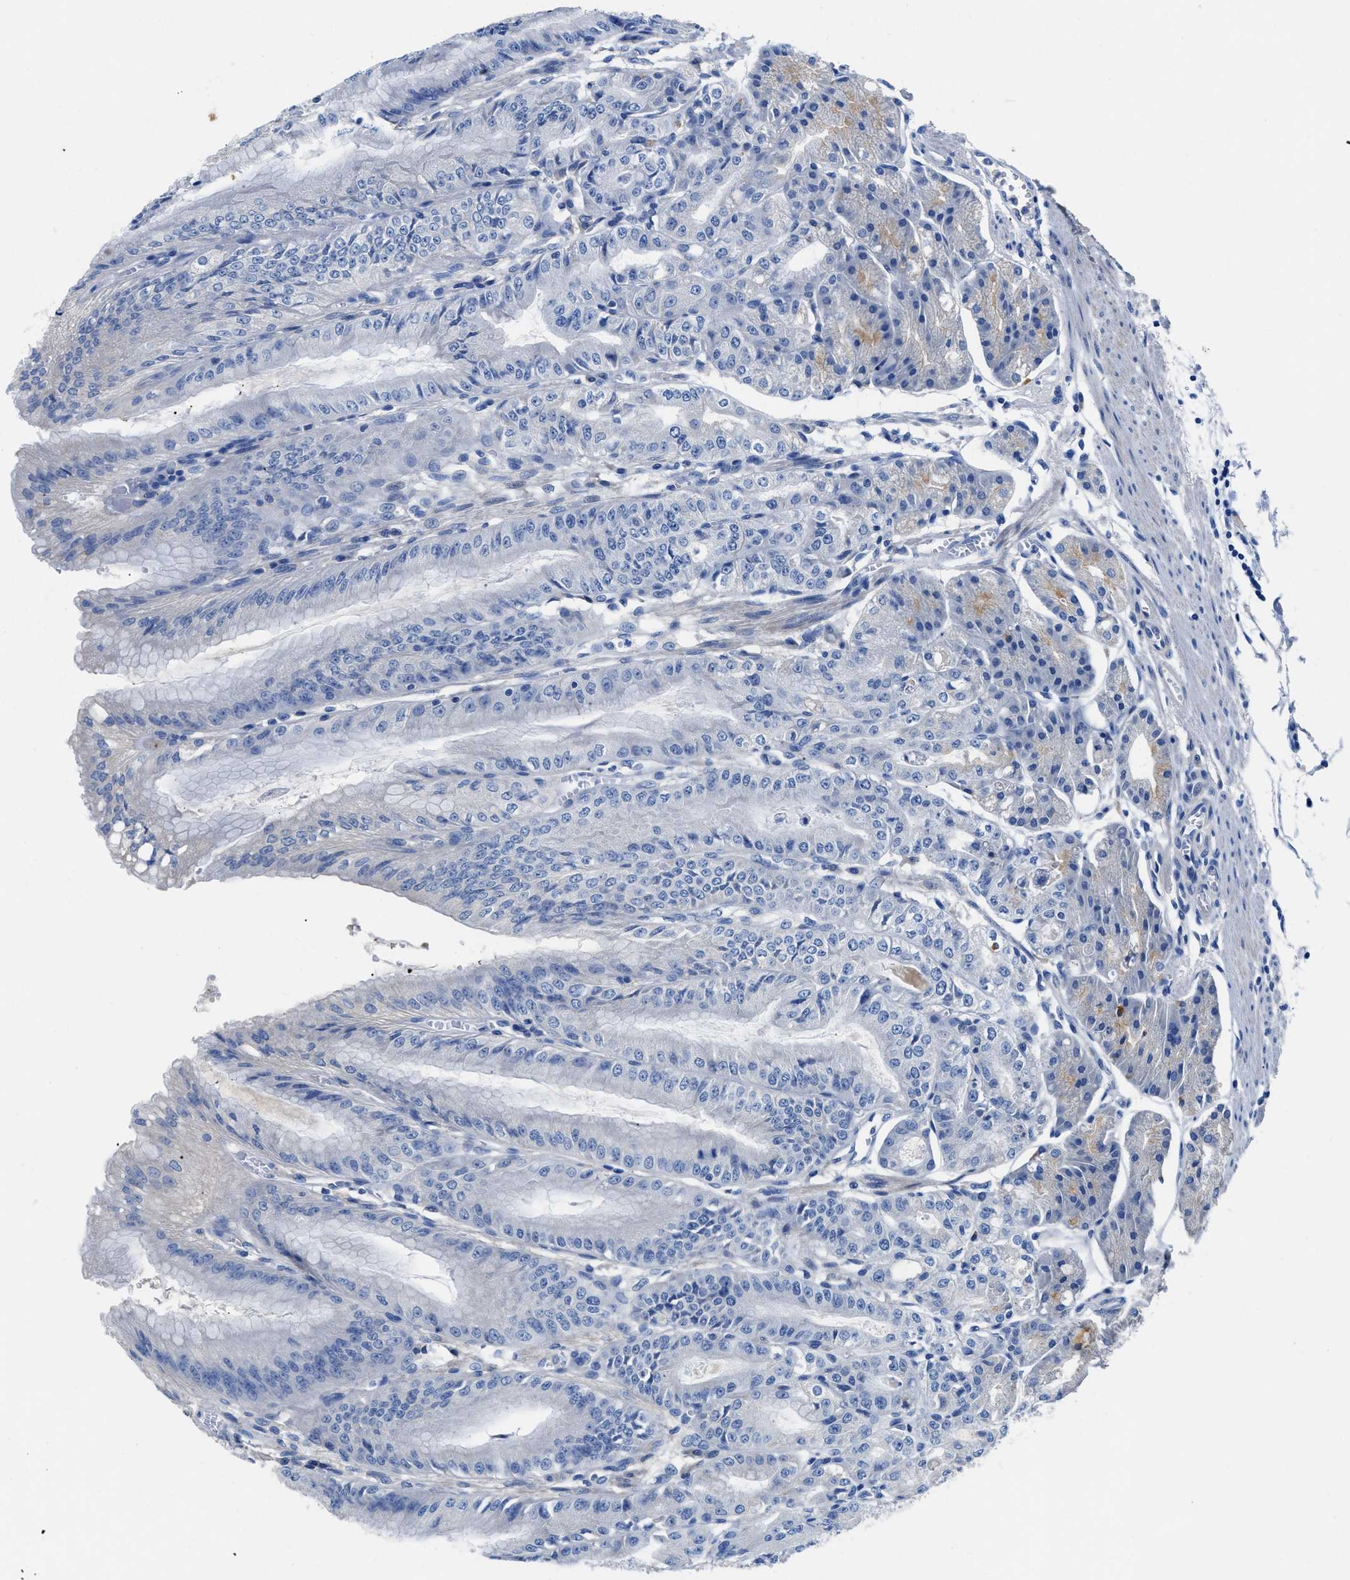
{"staining": {"intensity": "negative", "quantity": "none", "location": "none"}, "tissue": "stomach", "cell_type": "Glandular cells", "image_type": "normal", "snomed": [{"axis": "morphology", "description": "Normal tissue, NOS"}, {"axis": "topography", "description": "Stomach, lower"}], "caption": "The histopathology image reveals no staining of glandular cells in unremarkable stomach.", "gene": "SLC10A6", "patient": {"sex": "male", "age": 71}}